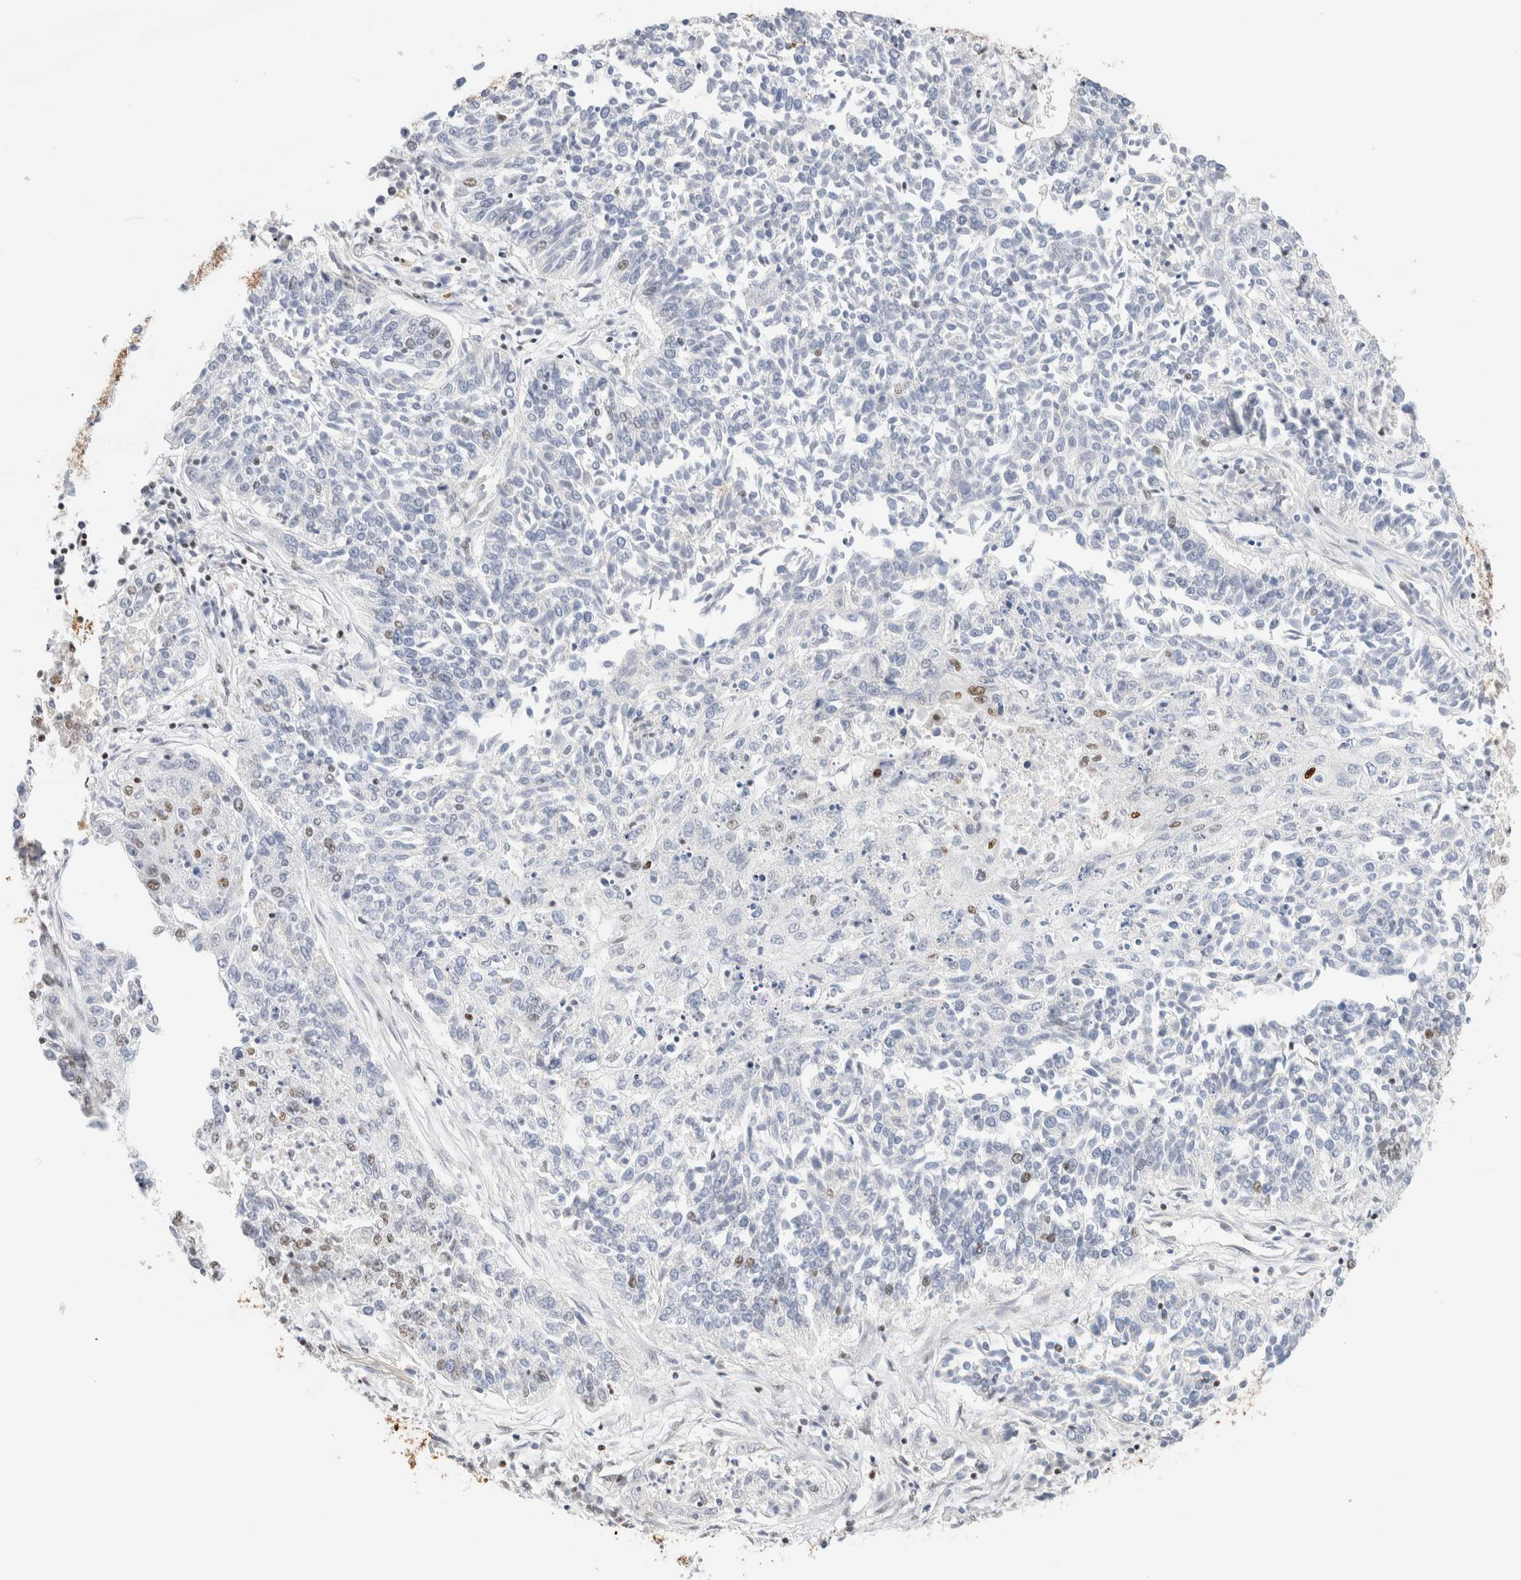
{"staining": {"intensity": "negative", "quantity": "none", "location": "none"}, "tissue": "lung cancer", "cell_type": "Tumor cells", "image_type": "cancer", "snomed": [{"axis": "morphology", "description": "Normal tissue, NOS"}, {"axis": "morphology", "description": "Squamous cell carcinoma, NOS"}, {"axis": "topography", "description": "Lymph node"}, {"axis": "topography", "description": "Cartilage tissue"}, {"axis": "topography", "description": "Bronchus"}, {"axis": "topography", "description": "Lung"}, {"axis": "topography", "description": "Peripheral nerve tissue"}], "caption": "An image of human squamous cell carcinoma (lung) is negative for staining in tumor cells.", "gene": "ZNF282", "patient": {"sex": "female", "age": 49}}